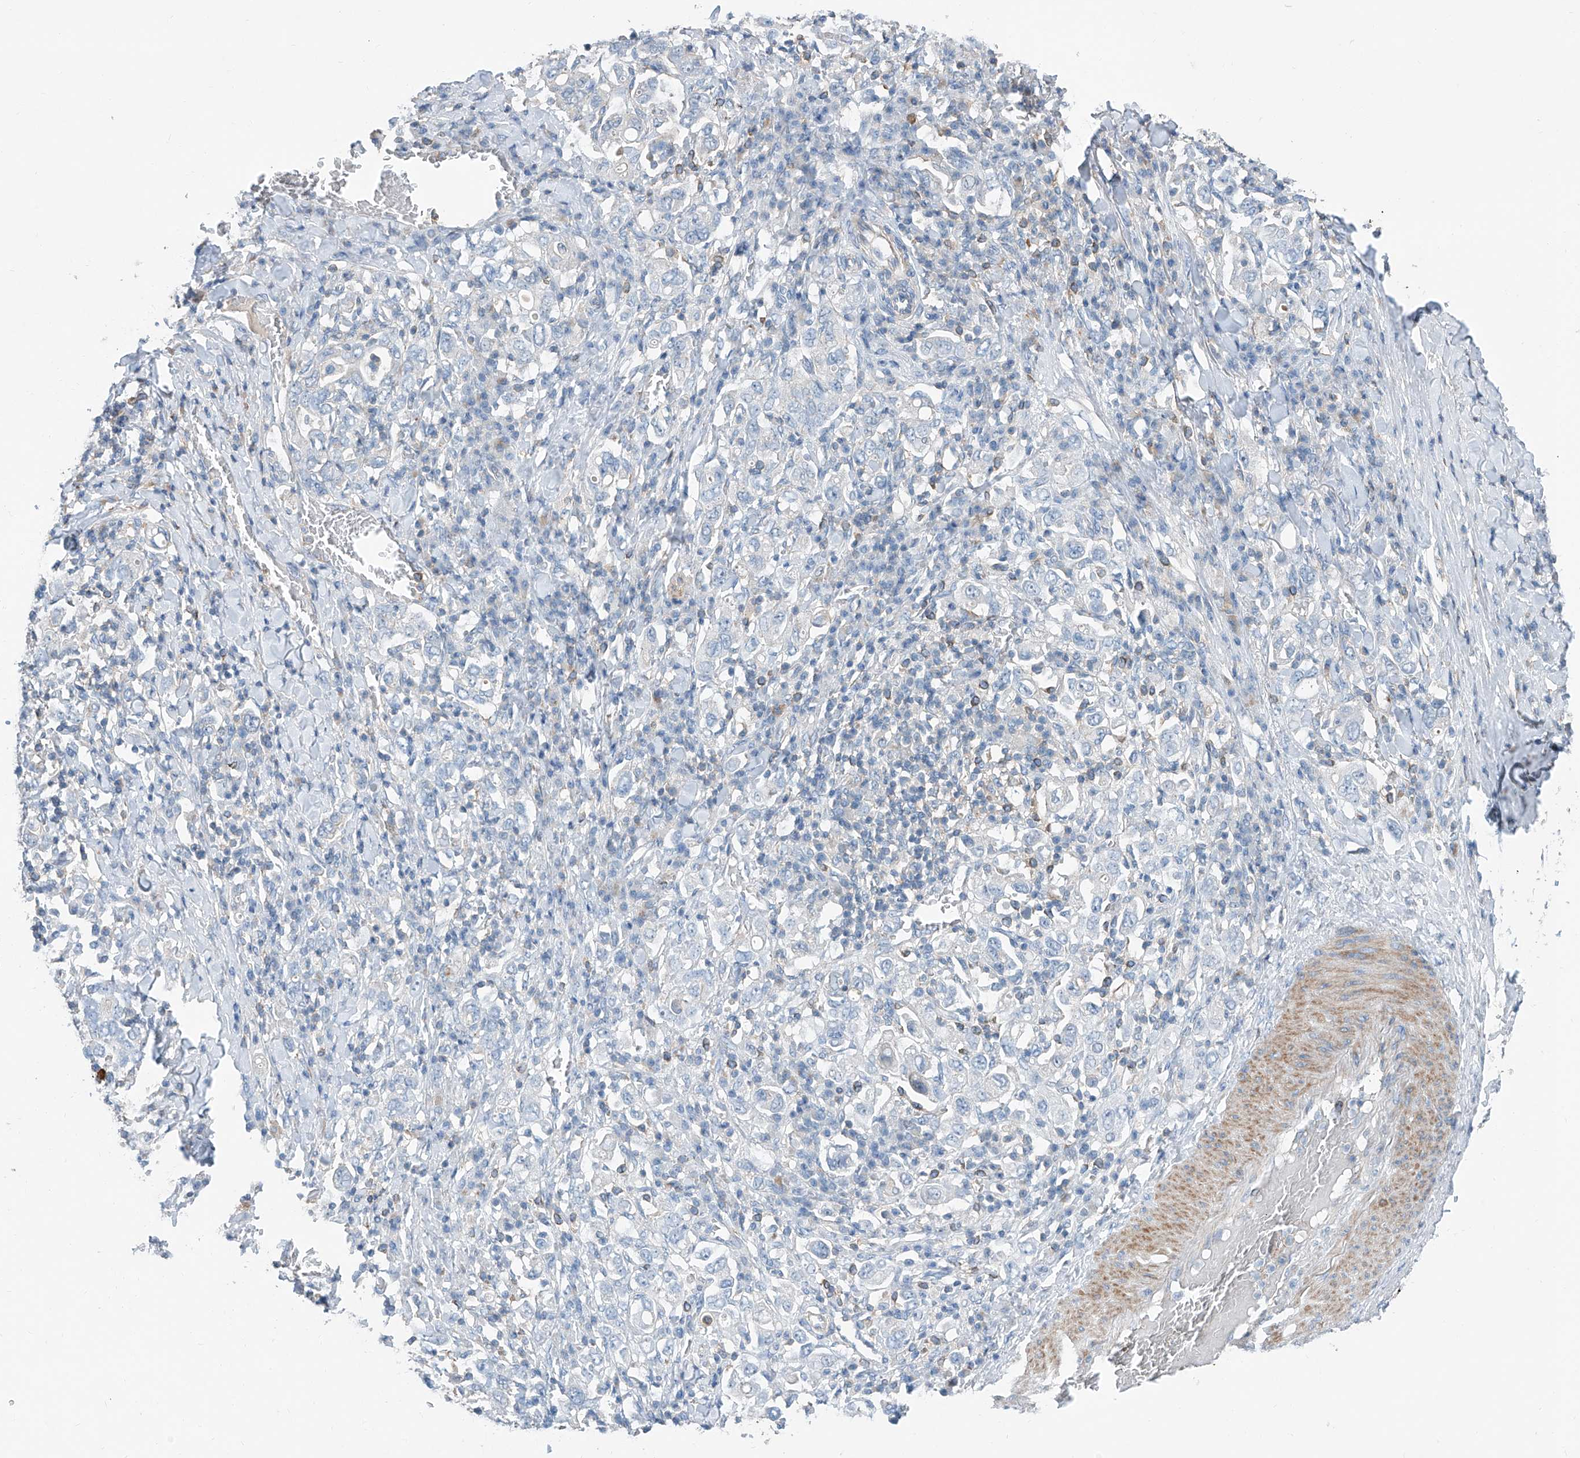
{"staining": {"intensity": "negative", "quantity": "none", "location": "none"}, "tissue": "stomach cancer", "cell_type": "Tumor cells", "image_type": "cancer", "snomed": [{"axis": "morphology", "description": "Adenocarcinoma, NOS"}, {"axis": "topography", "description": "Stomach, upper"}], "caption": "Immunohistochemical staining of stomach adenocarcinoma reveals no significant expression in tumor cells.", "gene": "ANKRD34A", "patient": {"sex": "male", "age": 62}}